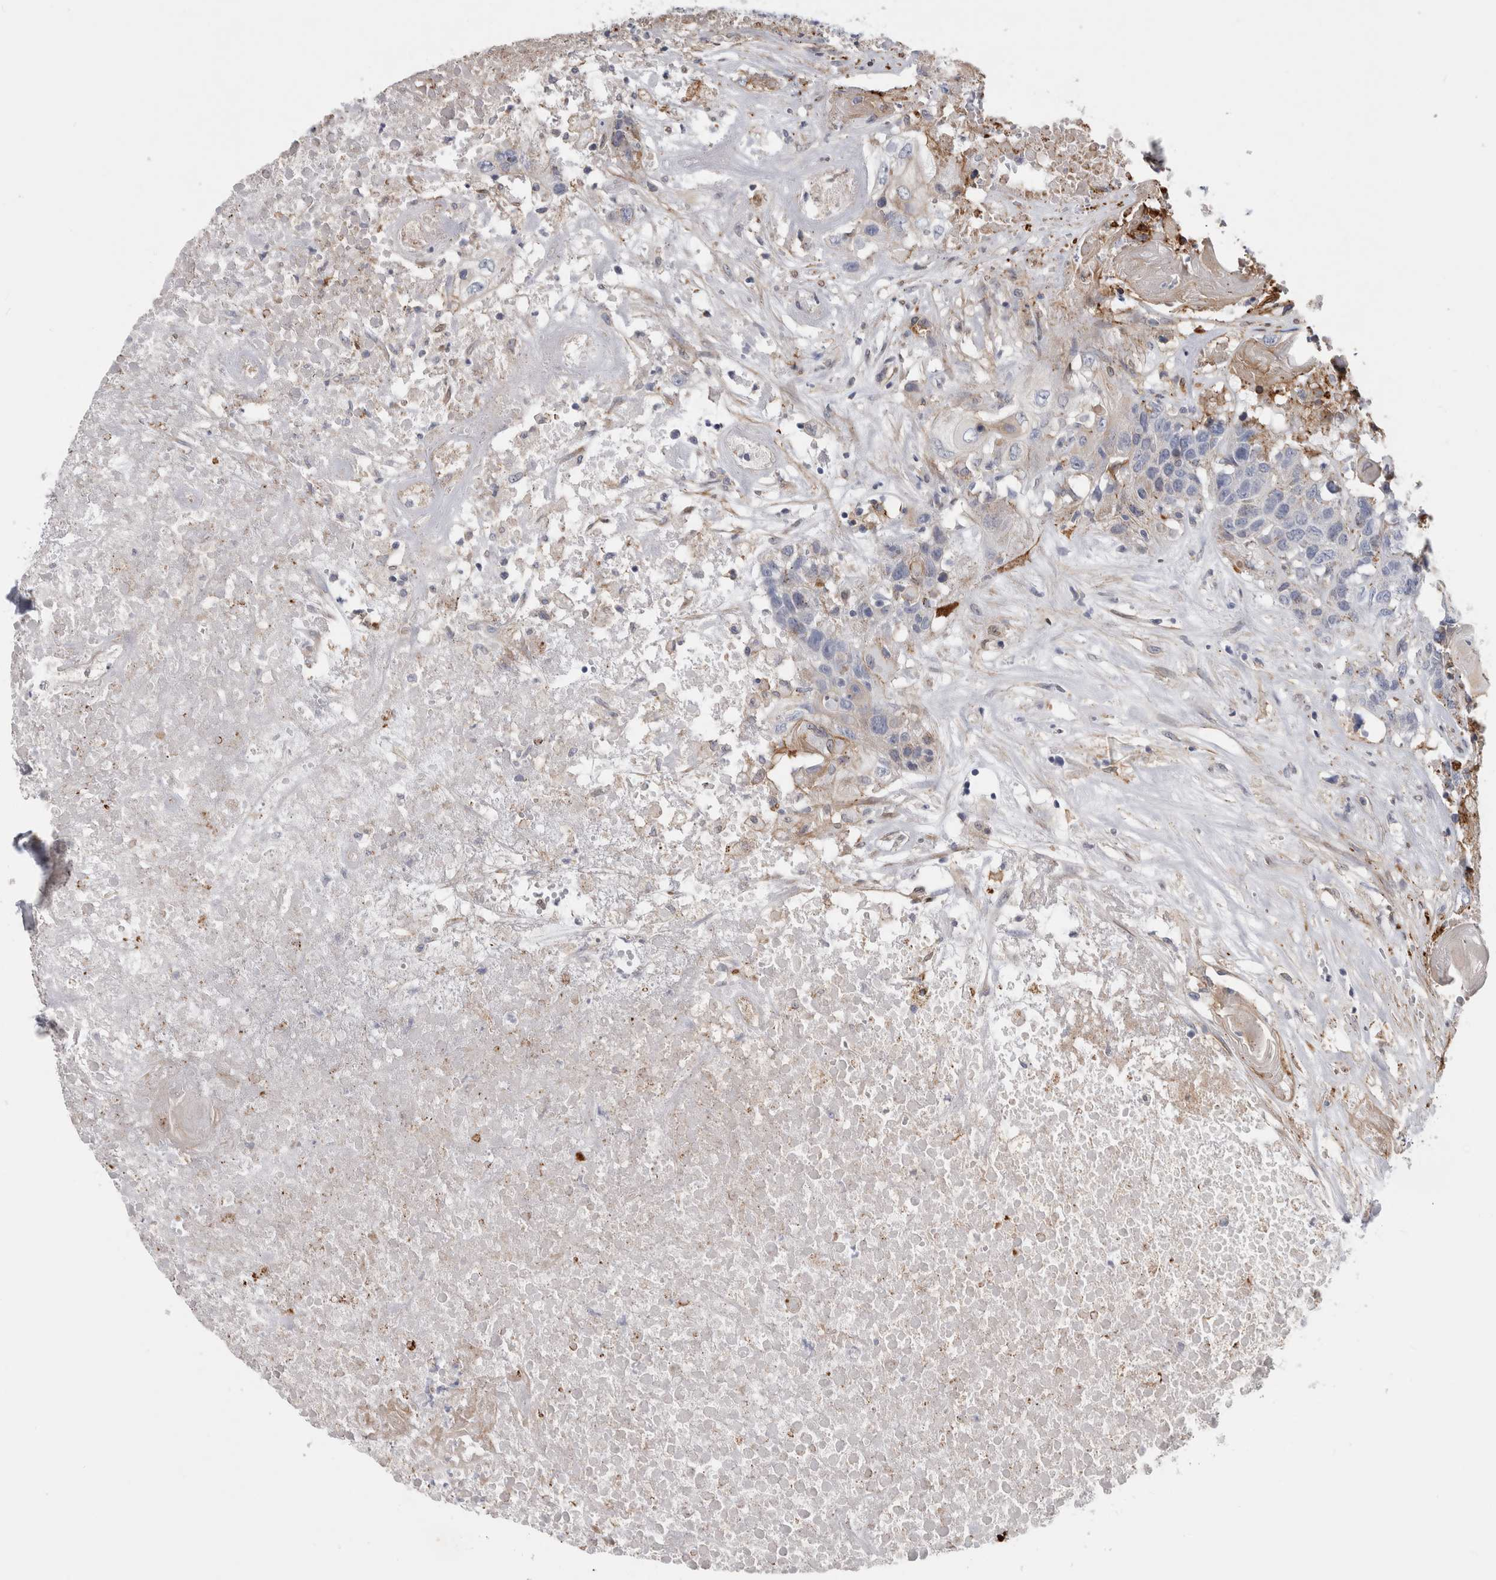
{"staining": {"intensity": "negative", "quantity": "none", "location": "none"}, "tissue": "head and neck cancer", "cell_type": "Tumor cells", "image_type": "cancer", "snomed": [{"axis": "morphology", "description": "Squamous cell carcinoma, NOS"}, {"axis": "topography", "description": "Head-Neck"}], "caption": "Immunohistochemical staining of human head and neck squamous cell carcinoma displays no significant staining in tumor cells.", "gene": "DNAJC24", "patient": {"sex": "male", "age": 66}}